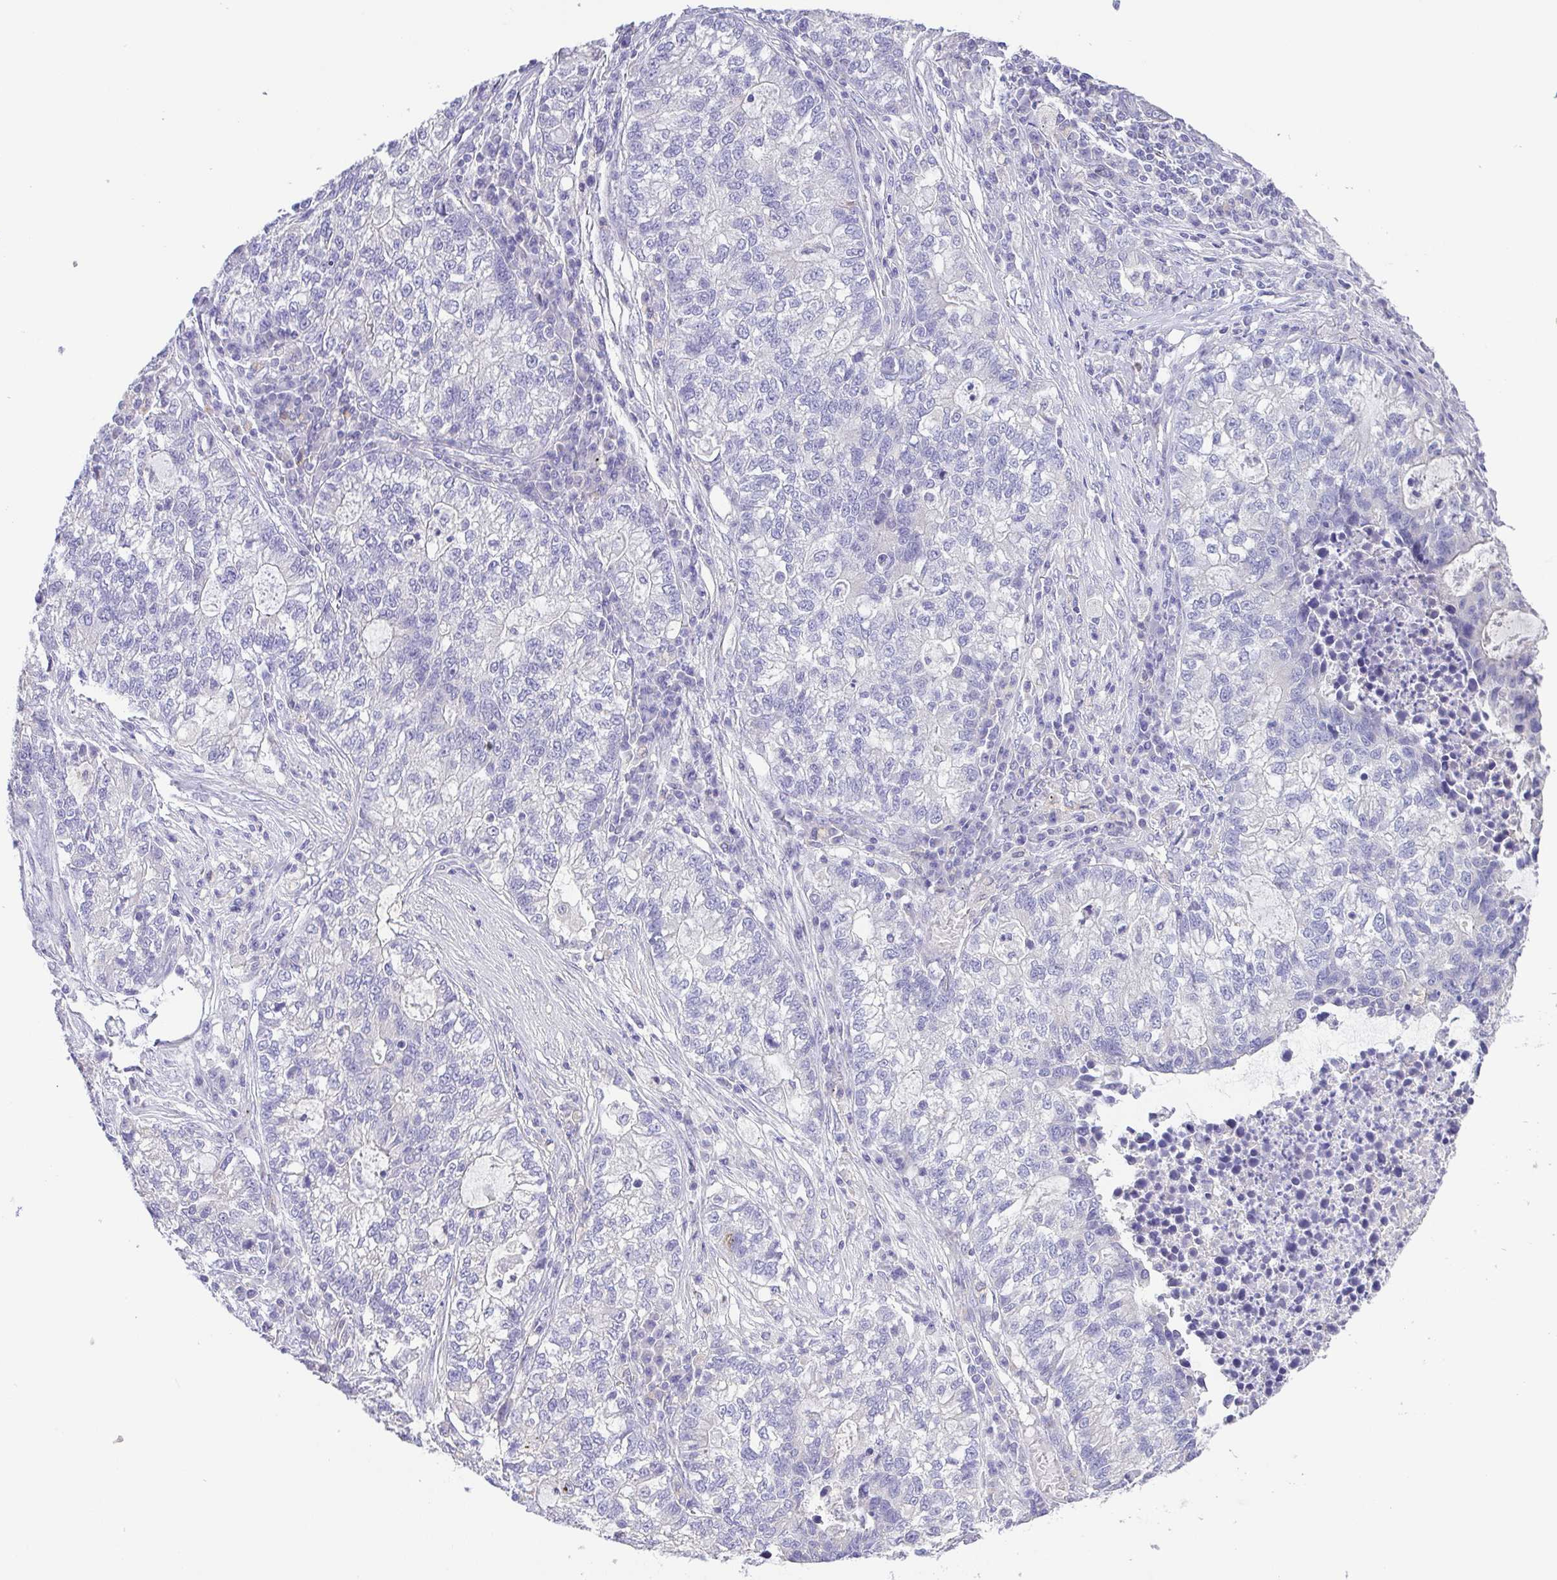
{"staining": {"intensity": "negative", "quantity": "none", "location": "none"}, "tissue": "lung cancer", "cell_type": "Tumor cells", "image_type": "cancer", "snomed": [{"axis": "morphology", "description": "Adenocarcinoma, NOS"}, {"axis": "topography", "description": "Lung"}], "caption": "Tumor cells are negative for protein expression in human adenocarcinoma (lung).", "gene": "PKDREJ", "patient": {"sex": "male", "age": 57}}